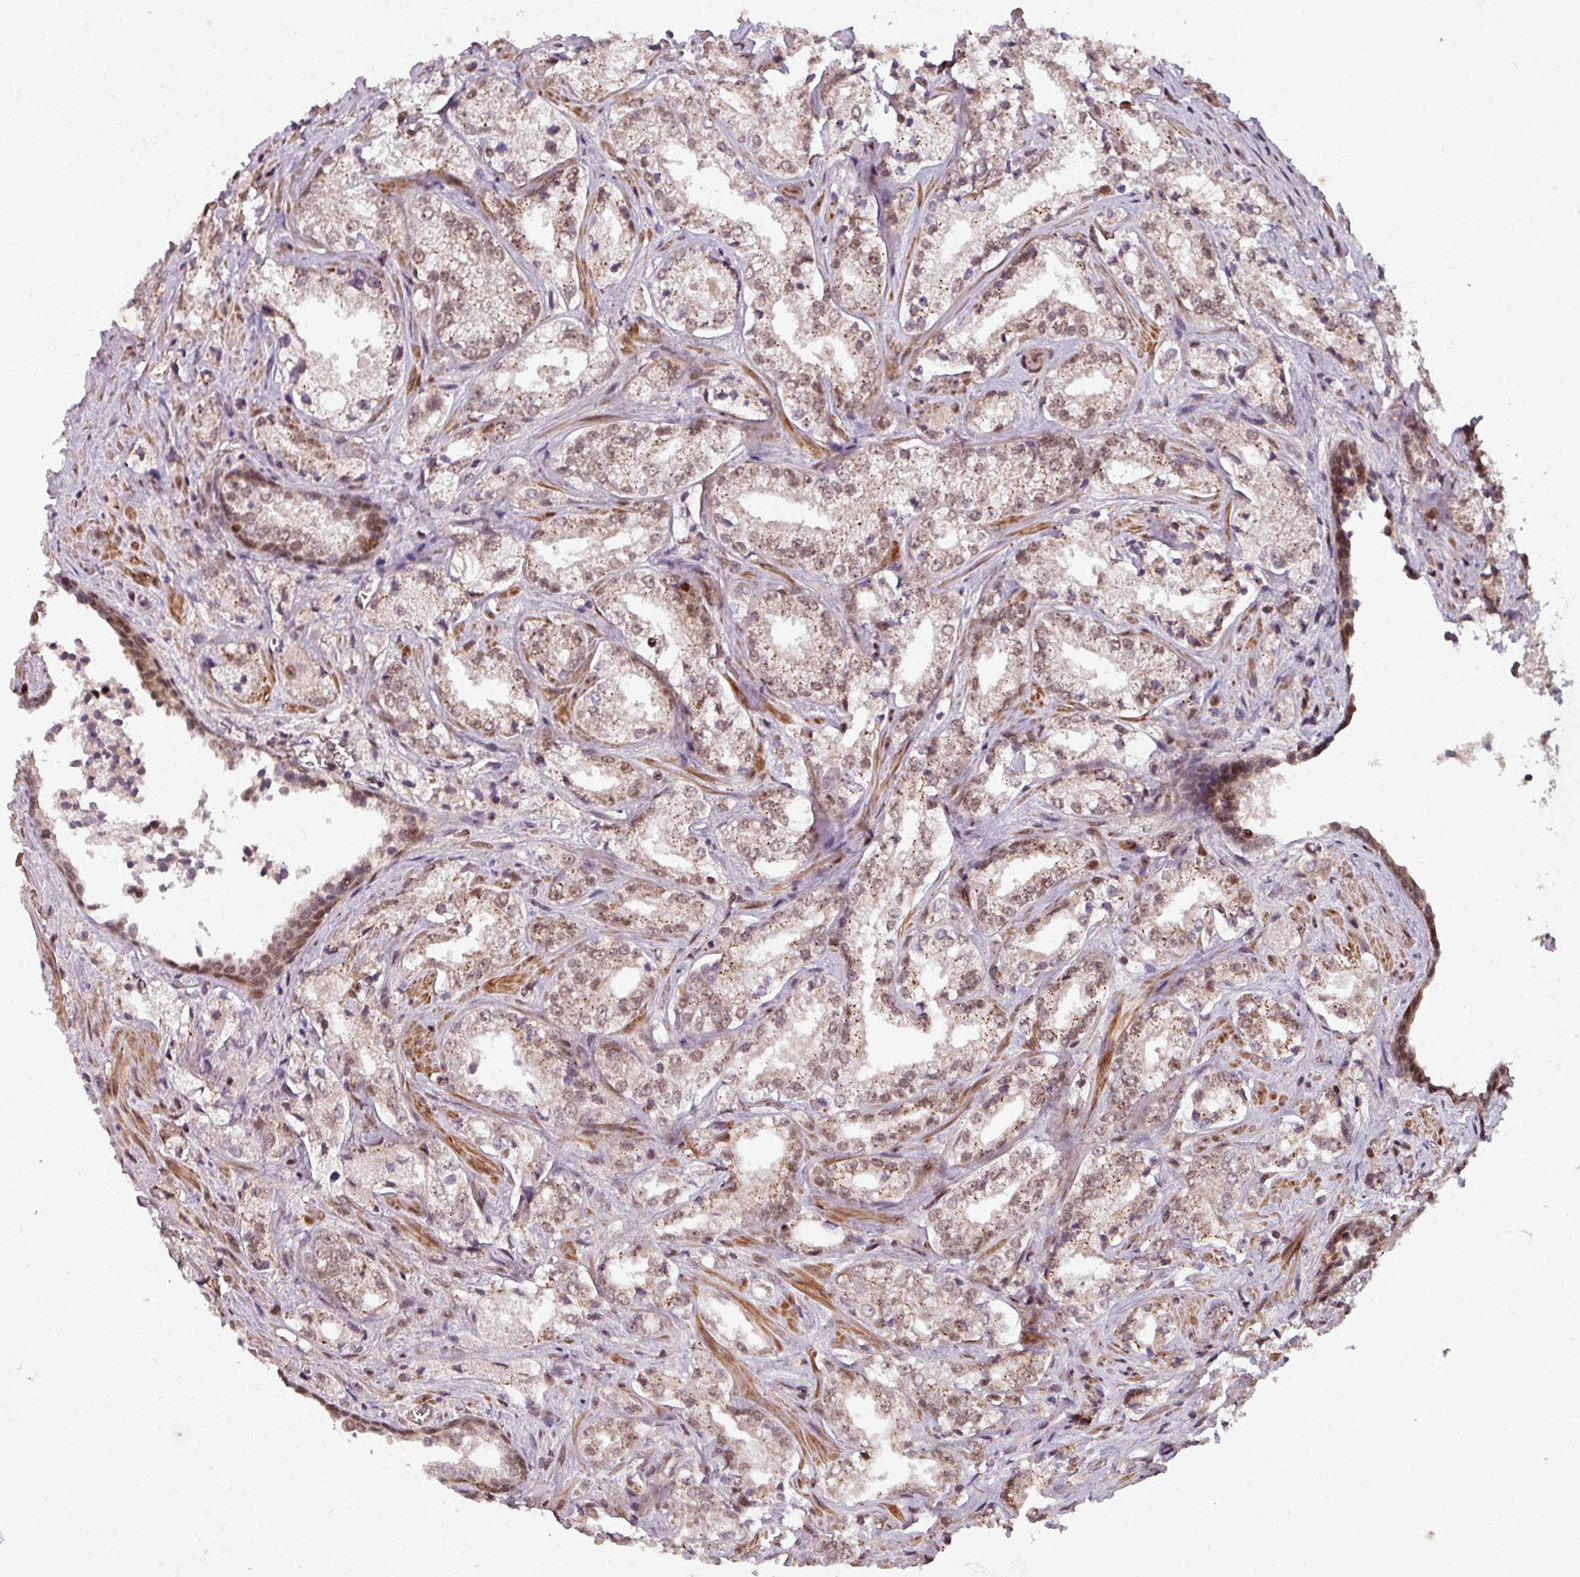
{"staining": {"intensity": "moderate", "quantity": ">75%", "location": "nuclear"}, "tissue": "prostate cancer", "cell_type": "Tumor cells", "image_type": "cancer", "snomed": [{"axis": "morphology", "description": "Adenocarcinoma, Low grade"}, {"axis": "topography", "description": "Prostate"}], "caption": "Prostate cancer (adenocarcinoma (low-grade)) tissue shows moderate nuclear expression in approximately >75% of tumor cells, visualized by immunohistochemistry.", "gene": "SWI5", "patient": {"sex": "male", "age": 47}}